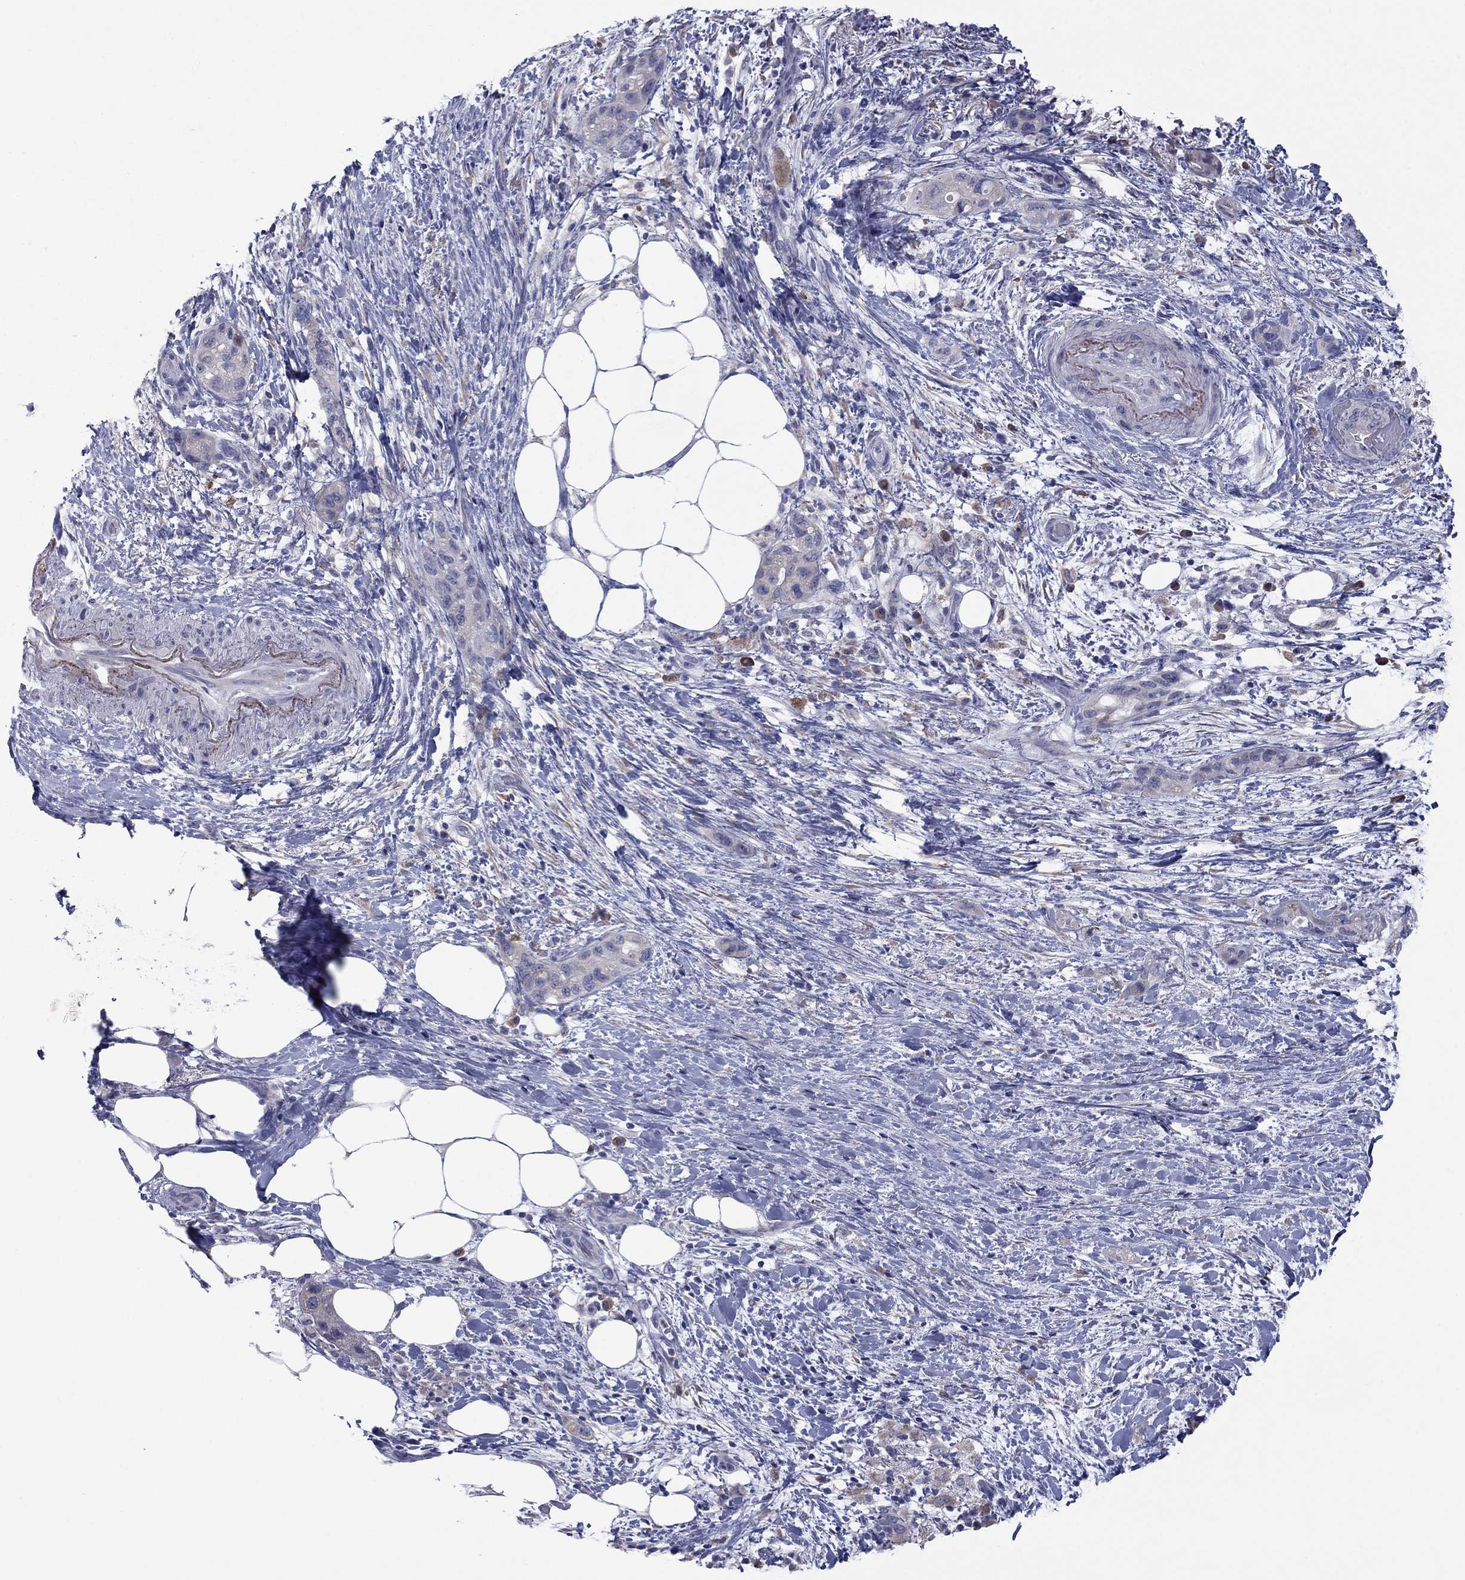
{"staining": {"intensity": "strong", "quantity": "25%-75%", "location": "cytoplasmic/membranous,nuclear"}, "tissue": "pancreatic cancer", "cell_type": "Tumor cells", "image_type": "cancer", "snomed": [{"axis": "morphology", "description": "Adenocarcinoma, NOS"}, {"axis": "topography", "description": "Pancreas"}], "caption": "About 25%-75% of tumor cells in human adenocarcinoma (pancreatic) show strong cytoplasmic/membranous and nuclear protein positivity as visualized by brown immunohistochemical staining.", "gene": "TMPRSS11A", "patient": {"sex": "female", "age": 72}}